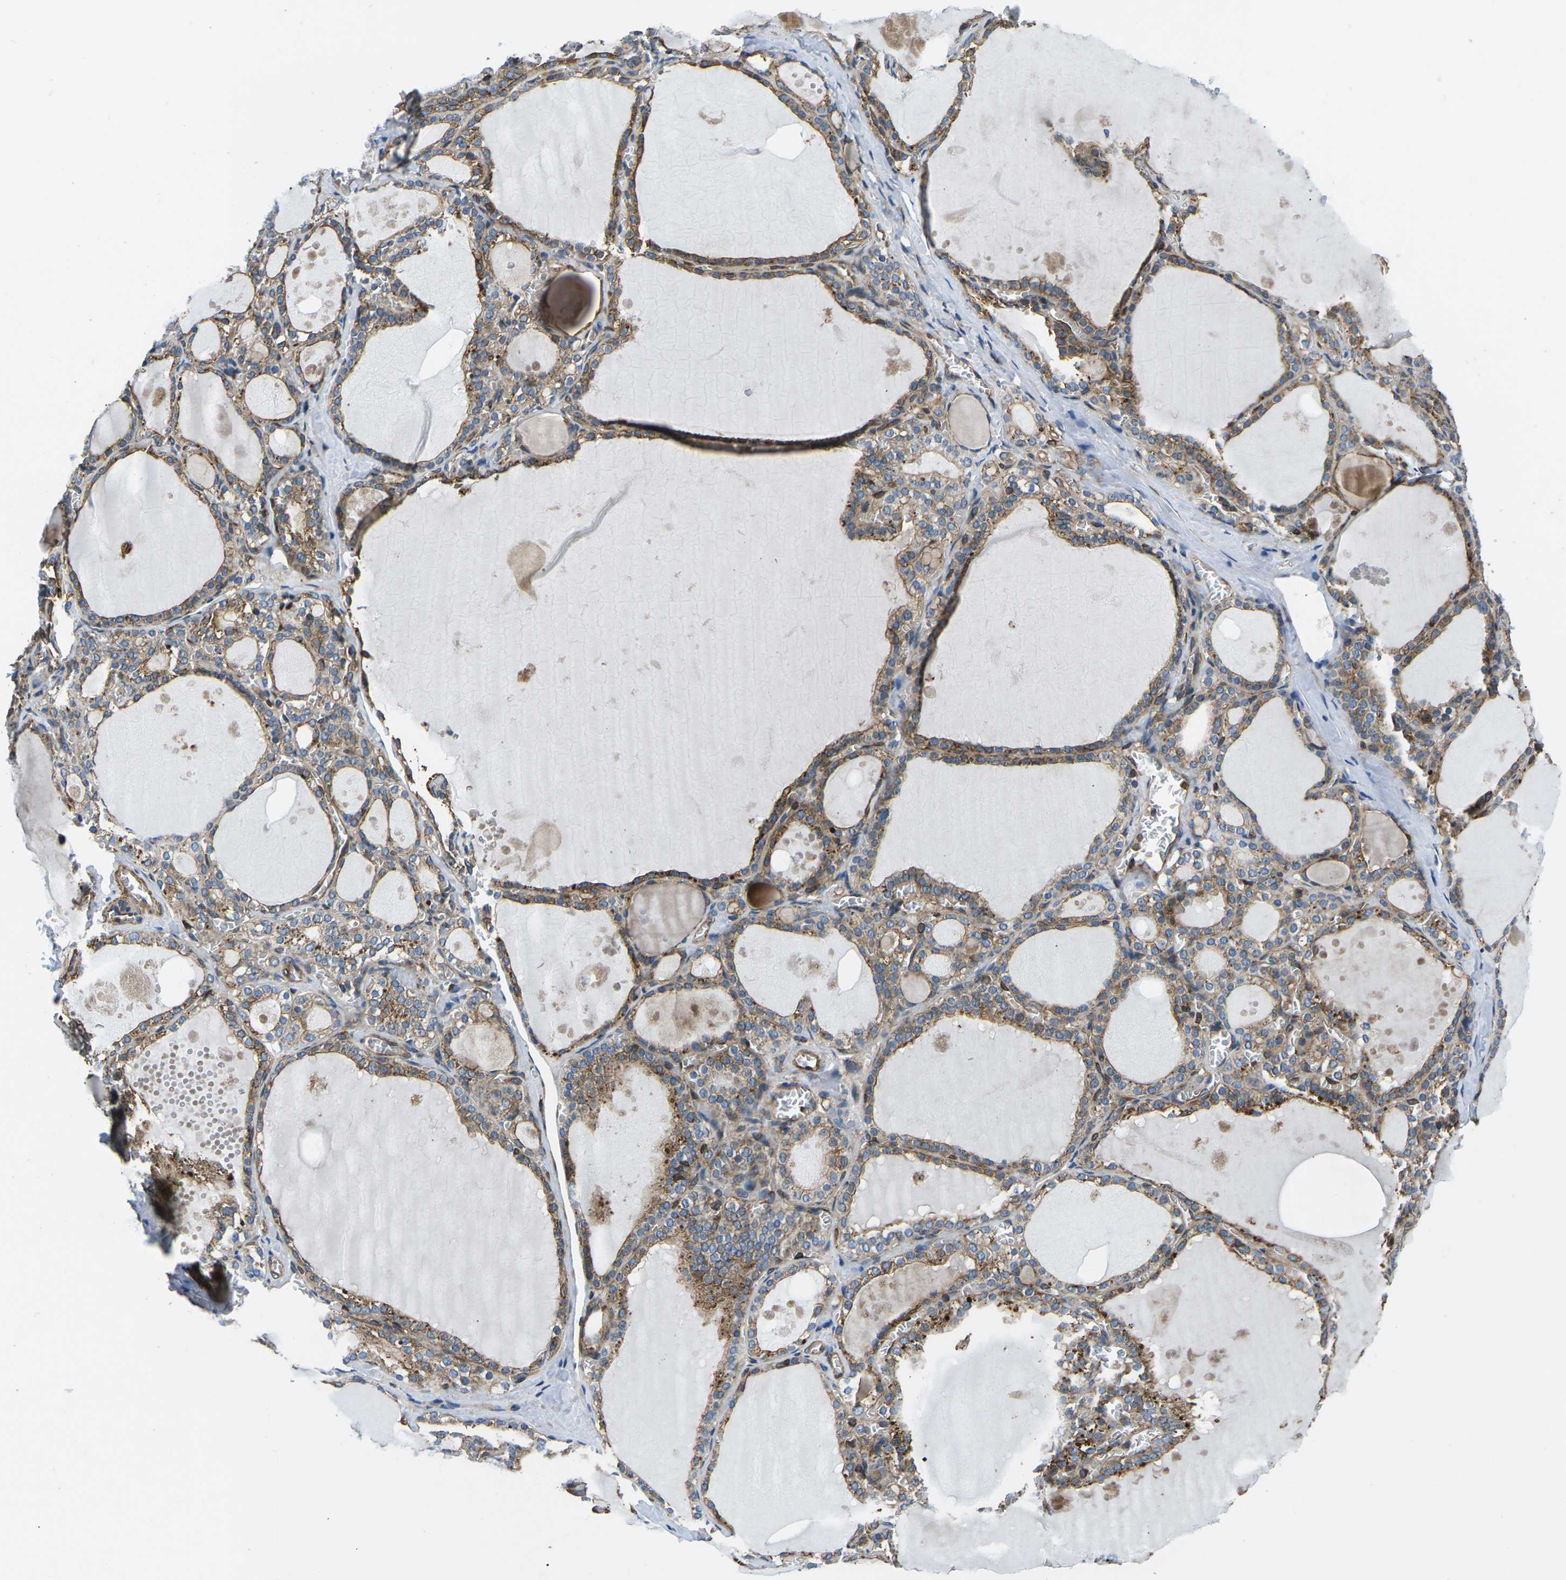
{"staining": {"intensity": "strong", "quantity": ">75%", "location": "cytoplasmic/membranous"}, "tissue": "thyroid gland", "cell_type": "Glandular cells", "image_type": "normal", "snomed": [{"axis": "morphology", "description": "Normal tissue, NOS"}, {"axis": "topography", "description": "Thyroid gland"}], "caption": "Immunohistochemical staining of normal human thyroid gland demonstrates >75% levels of strong cytoplasmic/membranous protein staining in approximately >75% of glandular cells. Immunohistochemistry (ihc) stains the protein in brown and the nuclei are stained blue.", "gene": "KCNJ15", "patient": {"sex": "male", "age": 56}}